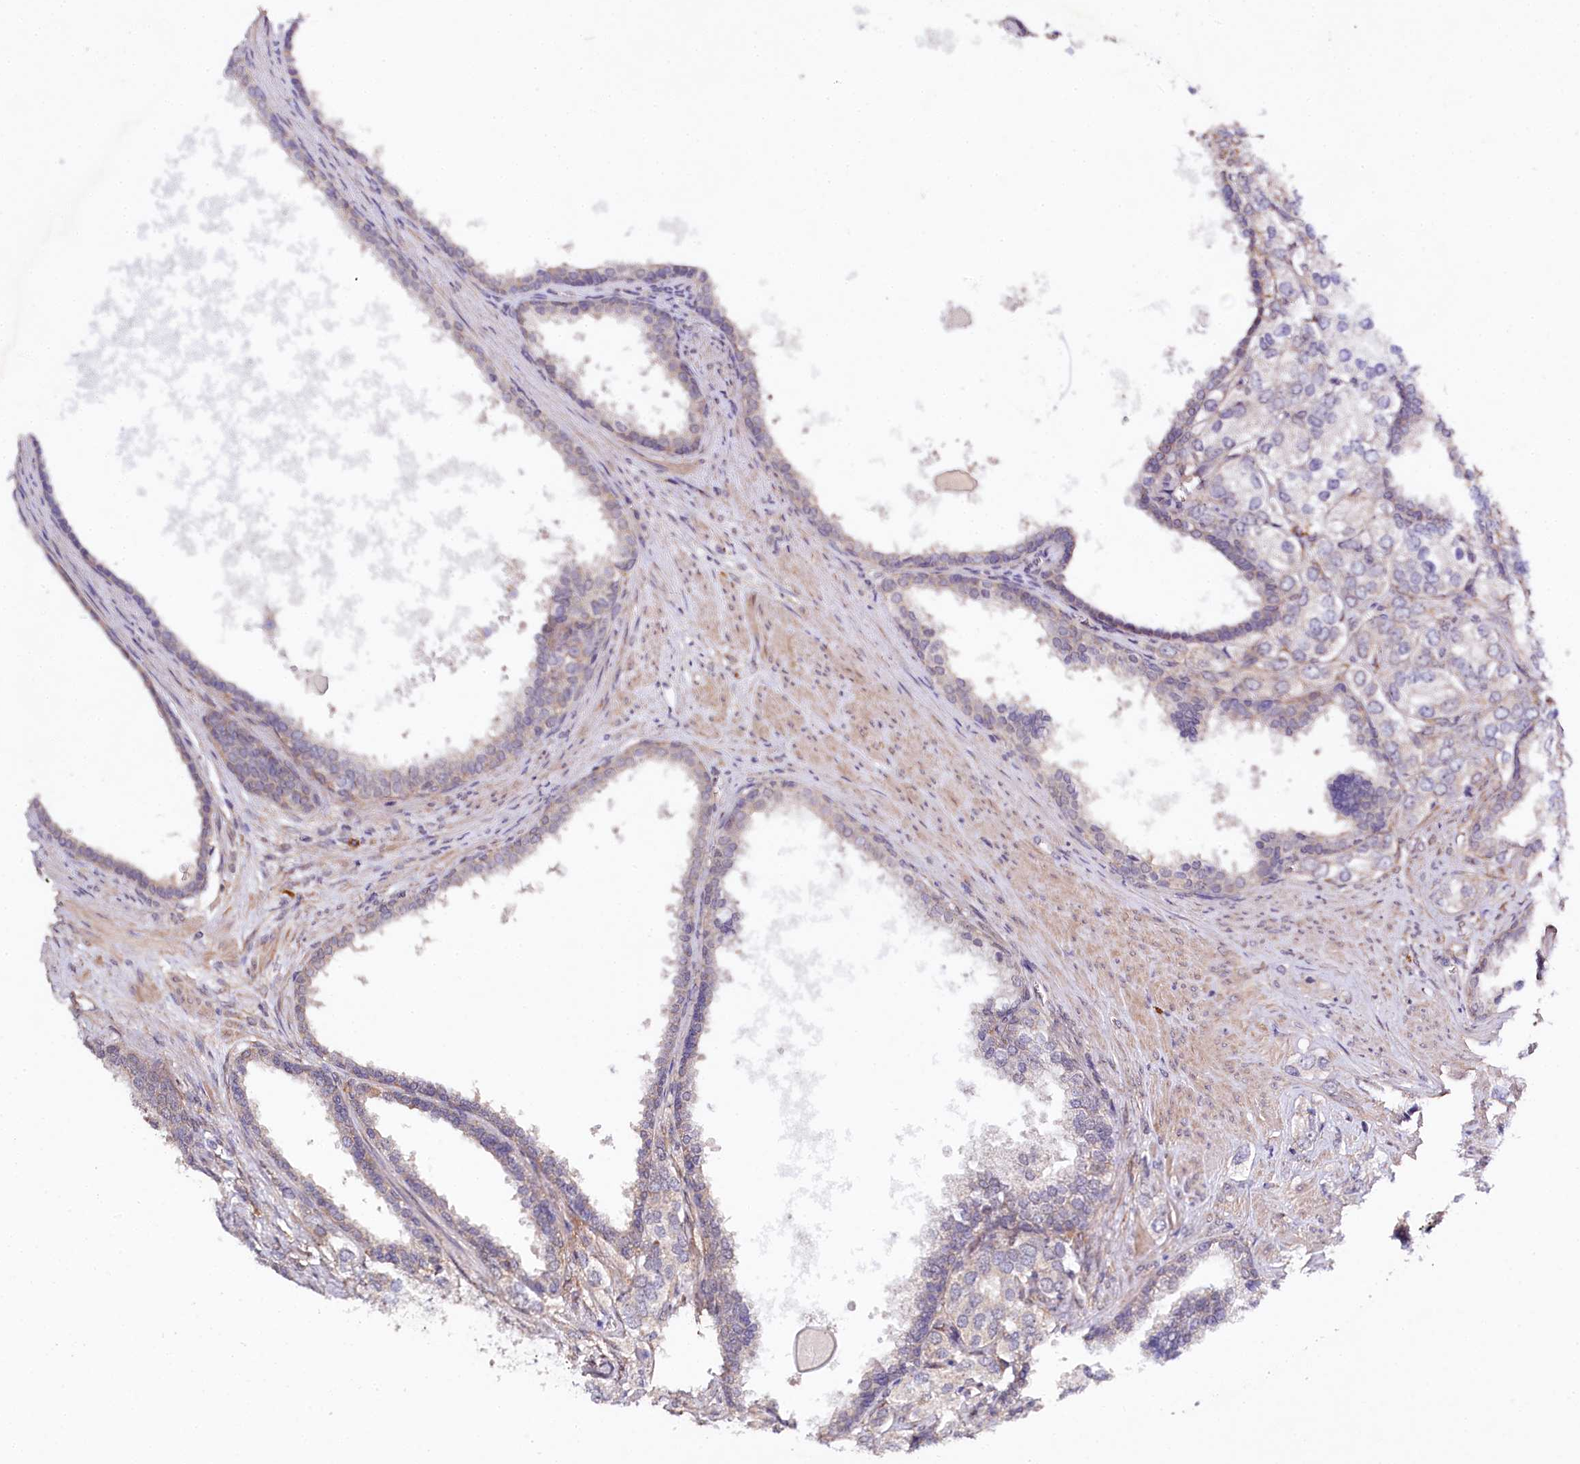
{"staining": {"intensity": "negative", "quantity": "none", "location": "none"}, "tissue": "prostate cancer", "cell_type": "Tumor cells", "image_type": "cancer", "snomed": [{"axis": "morphology", "description": "Adenocarcinoma, High grade"}, {"axis": "topography", "description": "Prostate"}], "caption": "The immunohistochemistry micrograph has no significant positivity in tumor cells of prostate cancer tissue. Brightfield microscopy of immunohistochemistry (IHC) stained with DAB (3,3'-diaminobenzidine) (brown) and hematoxylin (blue), captured at high magnification.", "gene": "PHLDB1", "patient": {"sex": "male", "age": 66}}